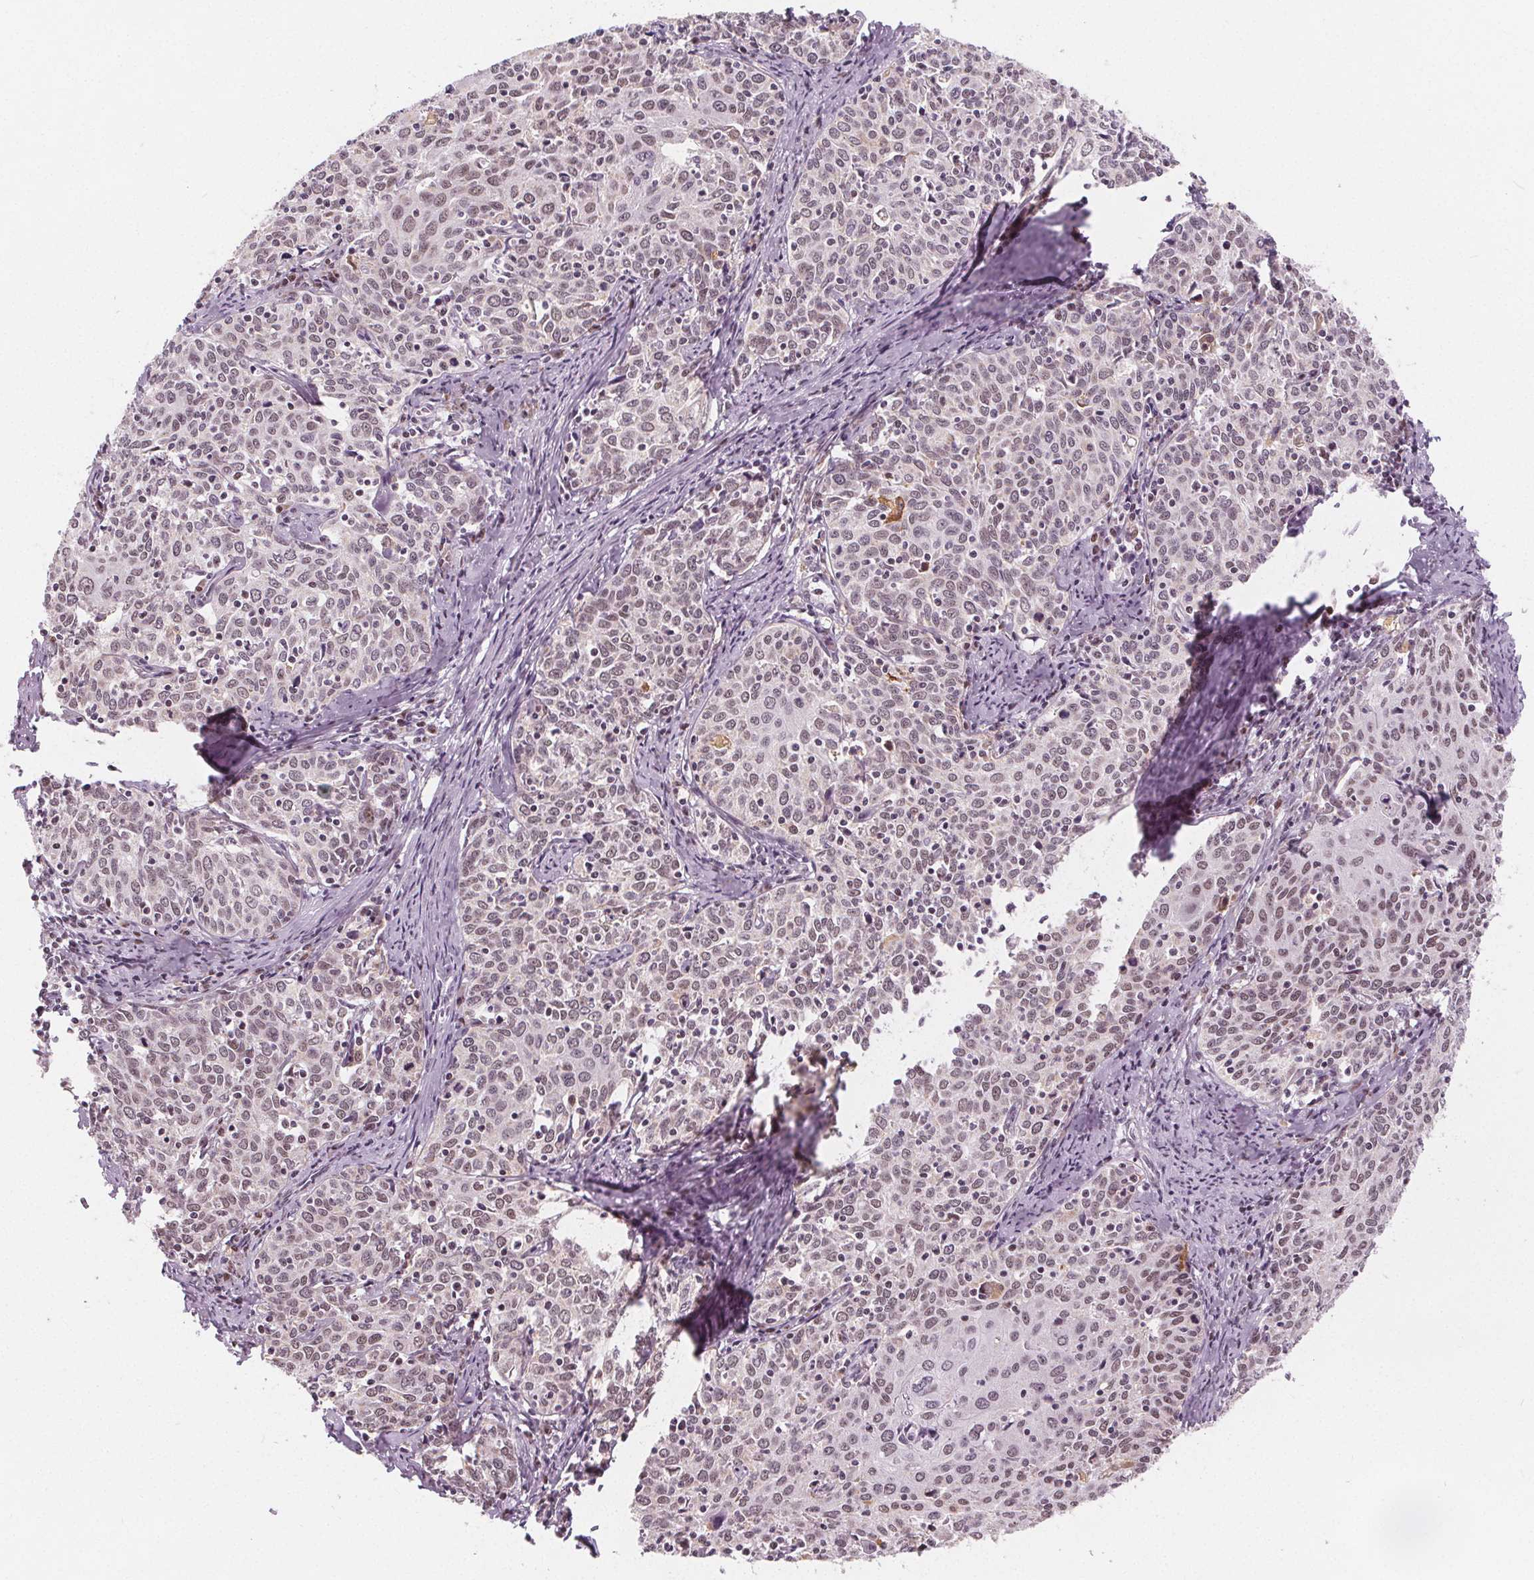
{"staining": {"intensity": "weak", "quantity": "<25%", "location": "nuclear"}, "tissue": "cervical cancer", "cell_type": "Tumor cells", "image_type": "cancer", "snomed": [{"axis": "morphology", "description": "Squamous cell carcinoma, NOS"}, {"axis": "topography", "description": "Cervix"}], "caption": "A photomicrograph of human cervical cancer (squamous cell carcinoma) is negative for staining in tumor cells.", "gene": "DPM2", "patient": {"sex": "female", "age": 62}}